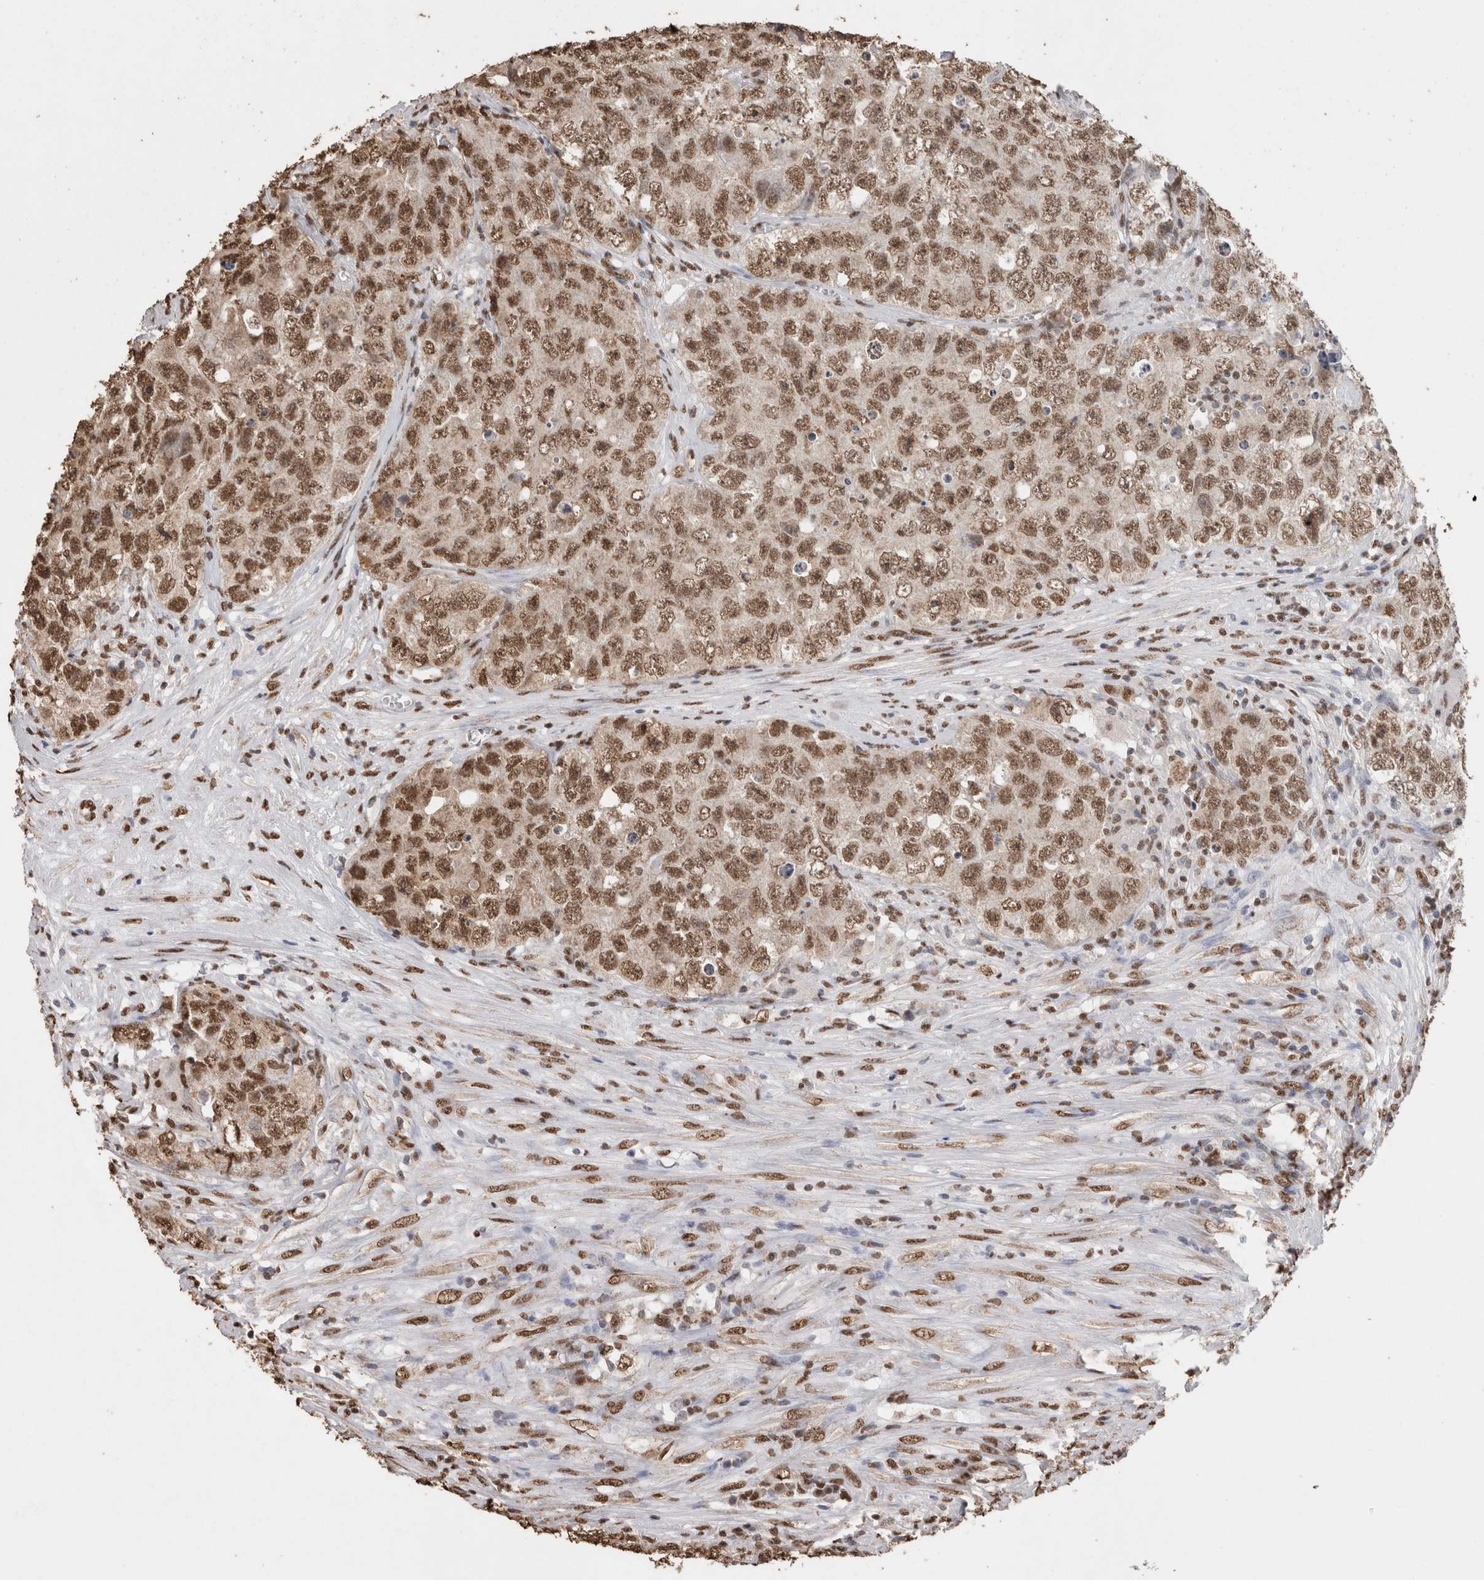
{"staining": {"intensity": "moderate", "quantity": ">75%", "location": "nuclear"}, "tissue": "testis cancer", "cell_type": "Tumor cells", "image_type": "cancer", "snomed": [{"axis": "morphology", "description": "Seminoma, NOS"}, {"axis": "morphology", "description": "Carcinoma, Embryonal, NOS"}, {"axis": "topography", "description": "Testis"}], "caption": "Immunohistochemical staining of human testis cancer (embryonal carcinoma) reveals moderate nuclear protein expression in about >75% of tumor cells.", "gene": "NTHL1", "patient": {"sex": "male", "age": 43}}